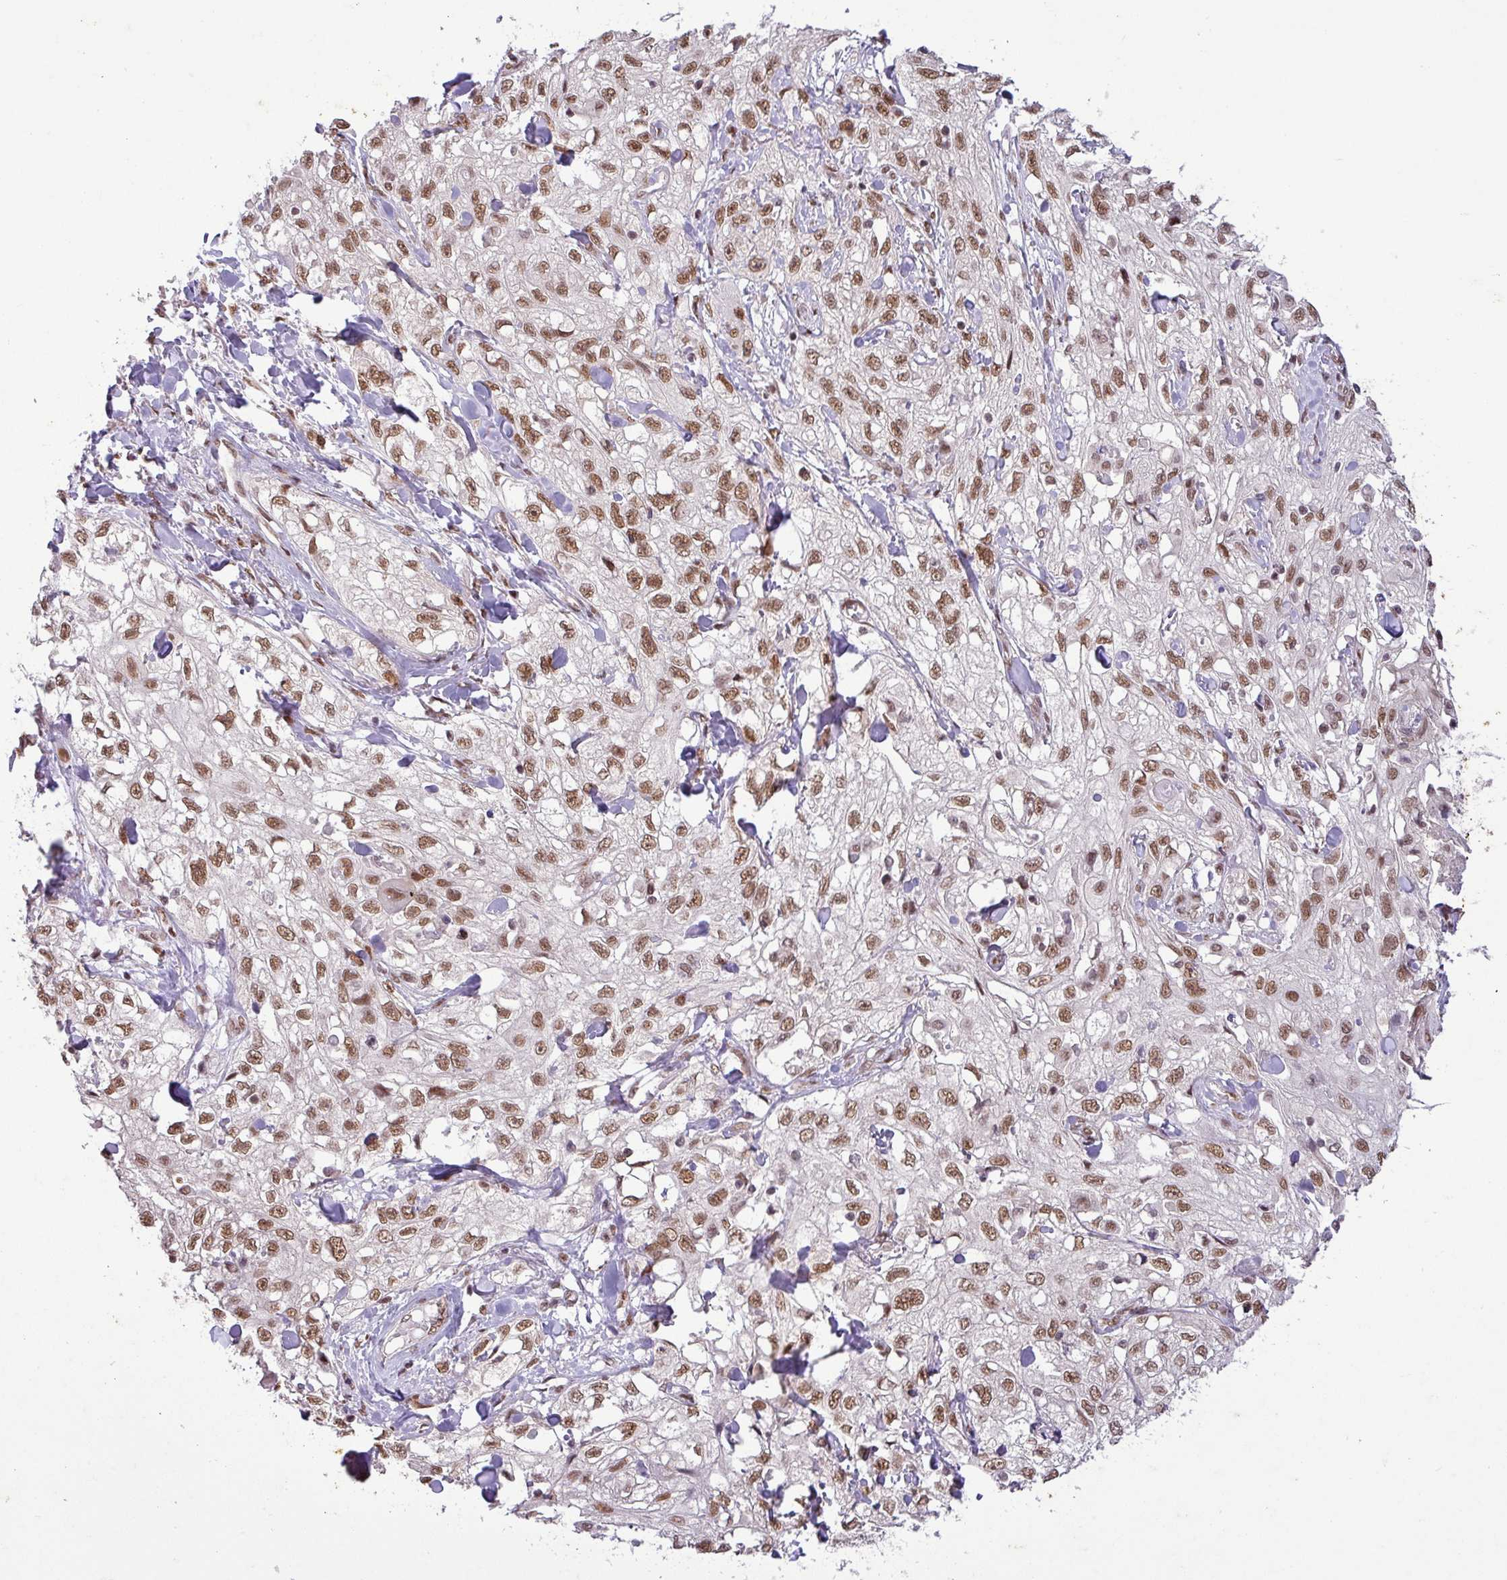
{"staining": {"intensity": "moderate", "quantity": ">75%", "location": "nuclear"}, "tissue": "skin cancer", "cell_type": "Tumor cells", "image_type": "cancer", "snomed": [{"axis": "morphology", "description": "Squamous cell carcinoma, NOS"}, {"axis": "topography", "description": "Skin"}, {"axis": "topography", "description": "Vulva"}], "caption": "Immunohistochemical staining of skin cancer shows medium levels of moderate nuclear positivity in about >75% of tumor cells. (DAB IHC with brightfield microscopy, high magnification).", "gene": "SRSF2", "patient": {"sex": "female", "age": 86}}